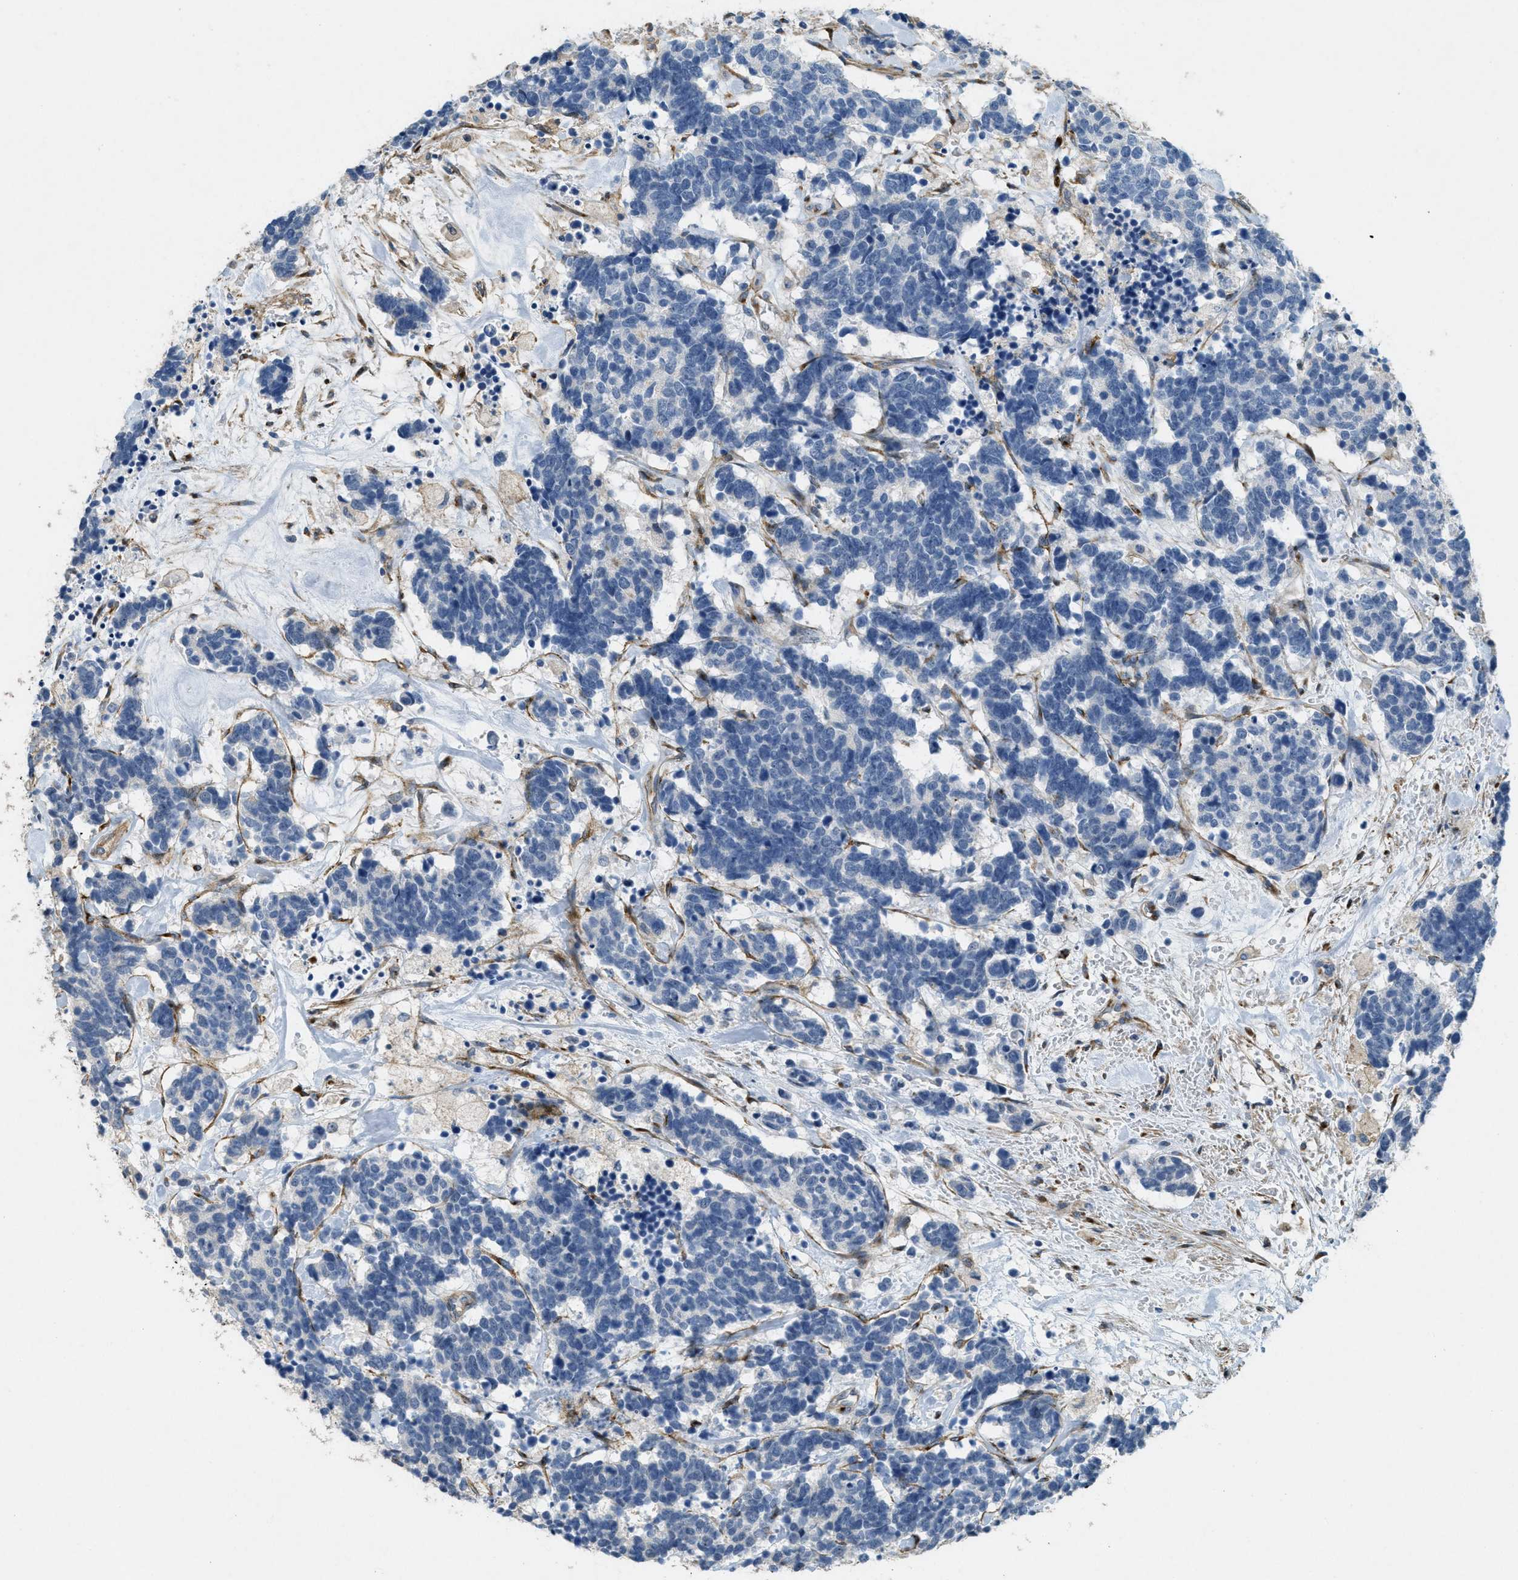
{"staining": {"intensity": "negative", "quantity": "none", "location": "none"}, "tissue": "carcinoid", "cell_type": "Tumor cells", "image_type": "cancer", "snomed": [{"axis": "morphology", "description": "Carcinoma, NOS"}, {"axis": "morphology", "description": "Carcinoid, malignant, NOS"}, {"axis": "topography", "description": "Urinary bladder"}], "caption": "An image of malignant carcinoid stained for a protein displays no brown staining in tumor cells.", "gene": "ADCY5", "patient": {"sex": "male", "age": 57}}